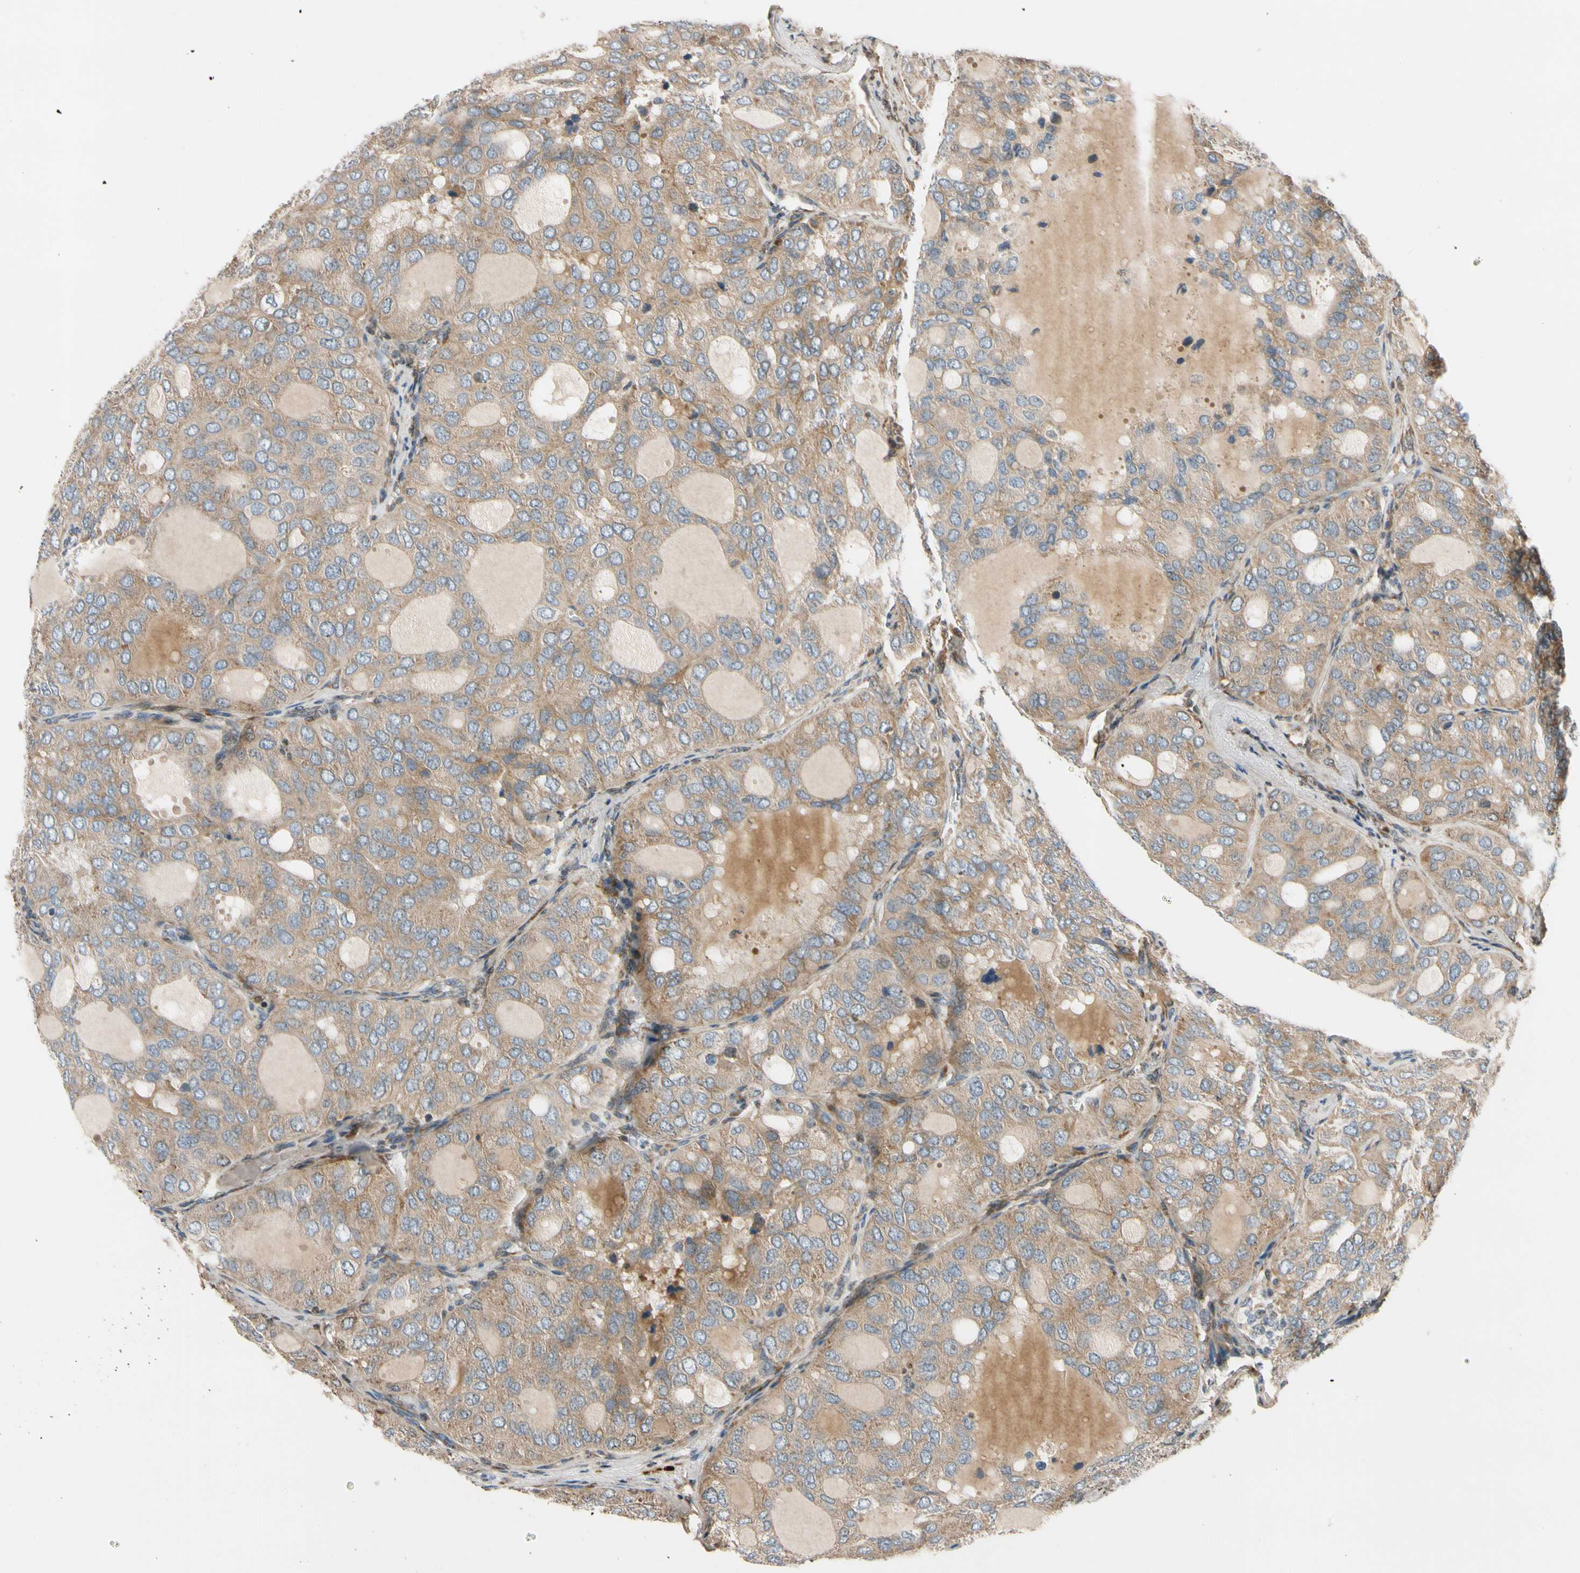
{"staining": {"intensity": "moderate", "quantity": ">75%", "location": "cytoplasmic/membranous"}, "tissue": "thyroid cancer", "cell_type": "Tumor cells", "image_type": "cancer", "snomed": [{"axis": "morphology", "description": "Follicular adenoma carcinoma, NOS"}, {"axis": "topography", "description": "Thyroid gland"}], "caption": "Tumor cells show medium levels of moderate cytoplasmic/membranous positivity in about >75% of cells in human follicular adenoma carcinoma (thyroid).", "gene": "MST1R", "patient": {"sex": "male", "age": 75}}